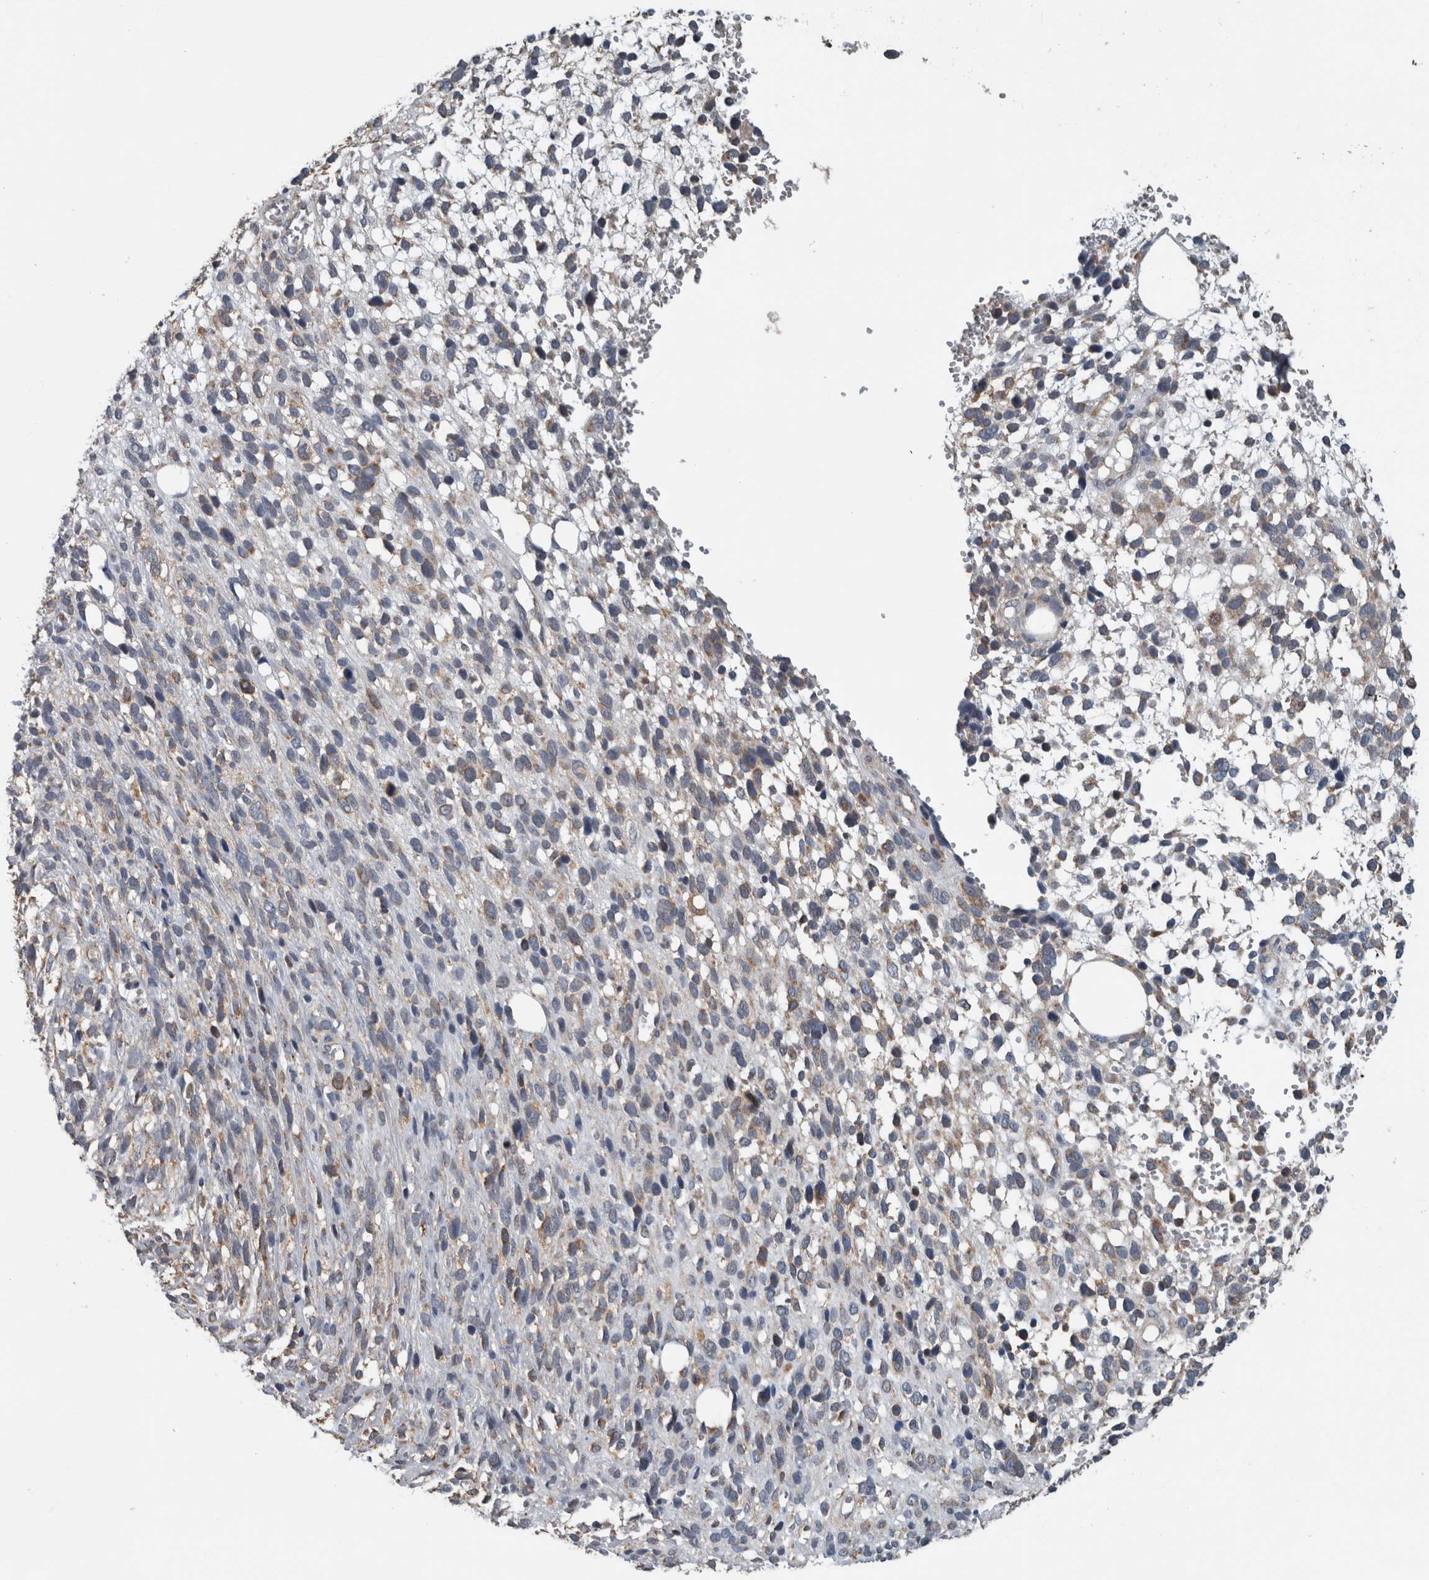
{"staining": {"intensity": "weak", "quantity": "25%-75%", "location": "cytoplasmic/membranous"}, "tissue": "melanoma", "cell_type": "Tumor cells", "image_type": "cancer", "snomed": [{"axis": "morphology", "description": "Malignant melanoma, NOS"}, {"axis": "topography", "description": "Skin"}], "caption": "Immunohistochemical staining of malignant melanoma exhibits low levels of weak cytoplasmic/membranous staining in about 25%-75% of tumor cells.", "gene": "ARMC1", "patient": {"sex": "female", "age": 55}}